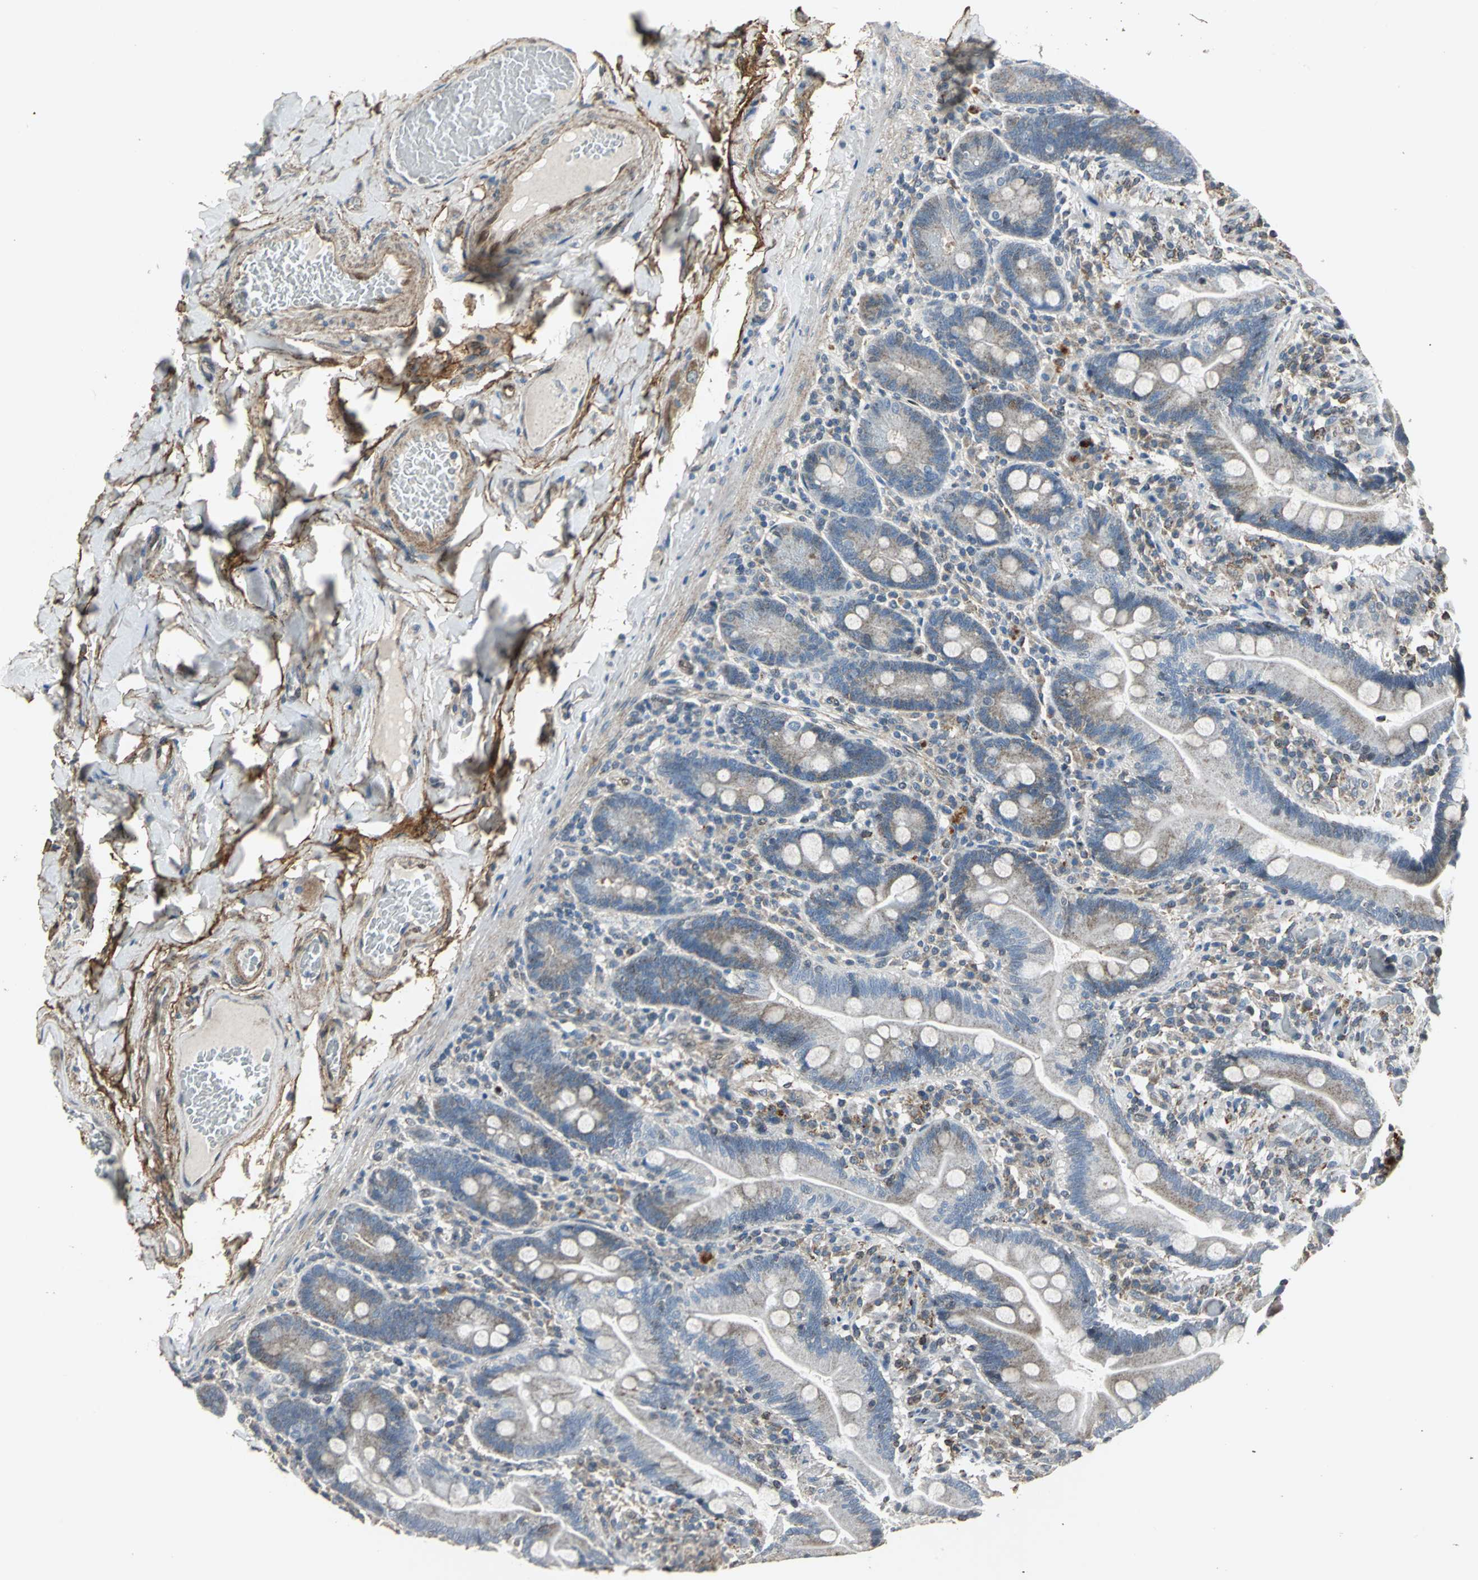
{"staining": {"intensity": "weak", "quantity": "25%-75%", "location": "cytoplasmic/membranous"}, "tissue": "duodenum", "cell_type": "Glandular cells", "image_type": "normal", "snomed": [{"axis": "morphology", "description": "Normal tissue, NOS"}, {"axis": "topography", "description": "Duodenum"}], "caption": "Protein staining by immunohistochemistry (IHC) shows weak cytoplasmic/membranous expression in about 25%-75% of glandular cells in unremarkable duodenum.", "gene": "DNAJB4", "patient": {"sex": "male", "age": 66}}